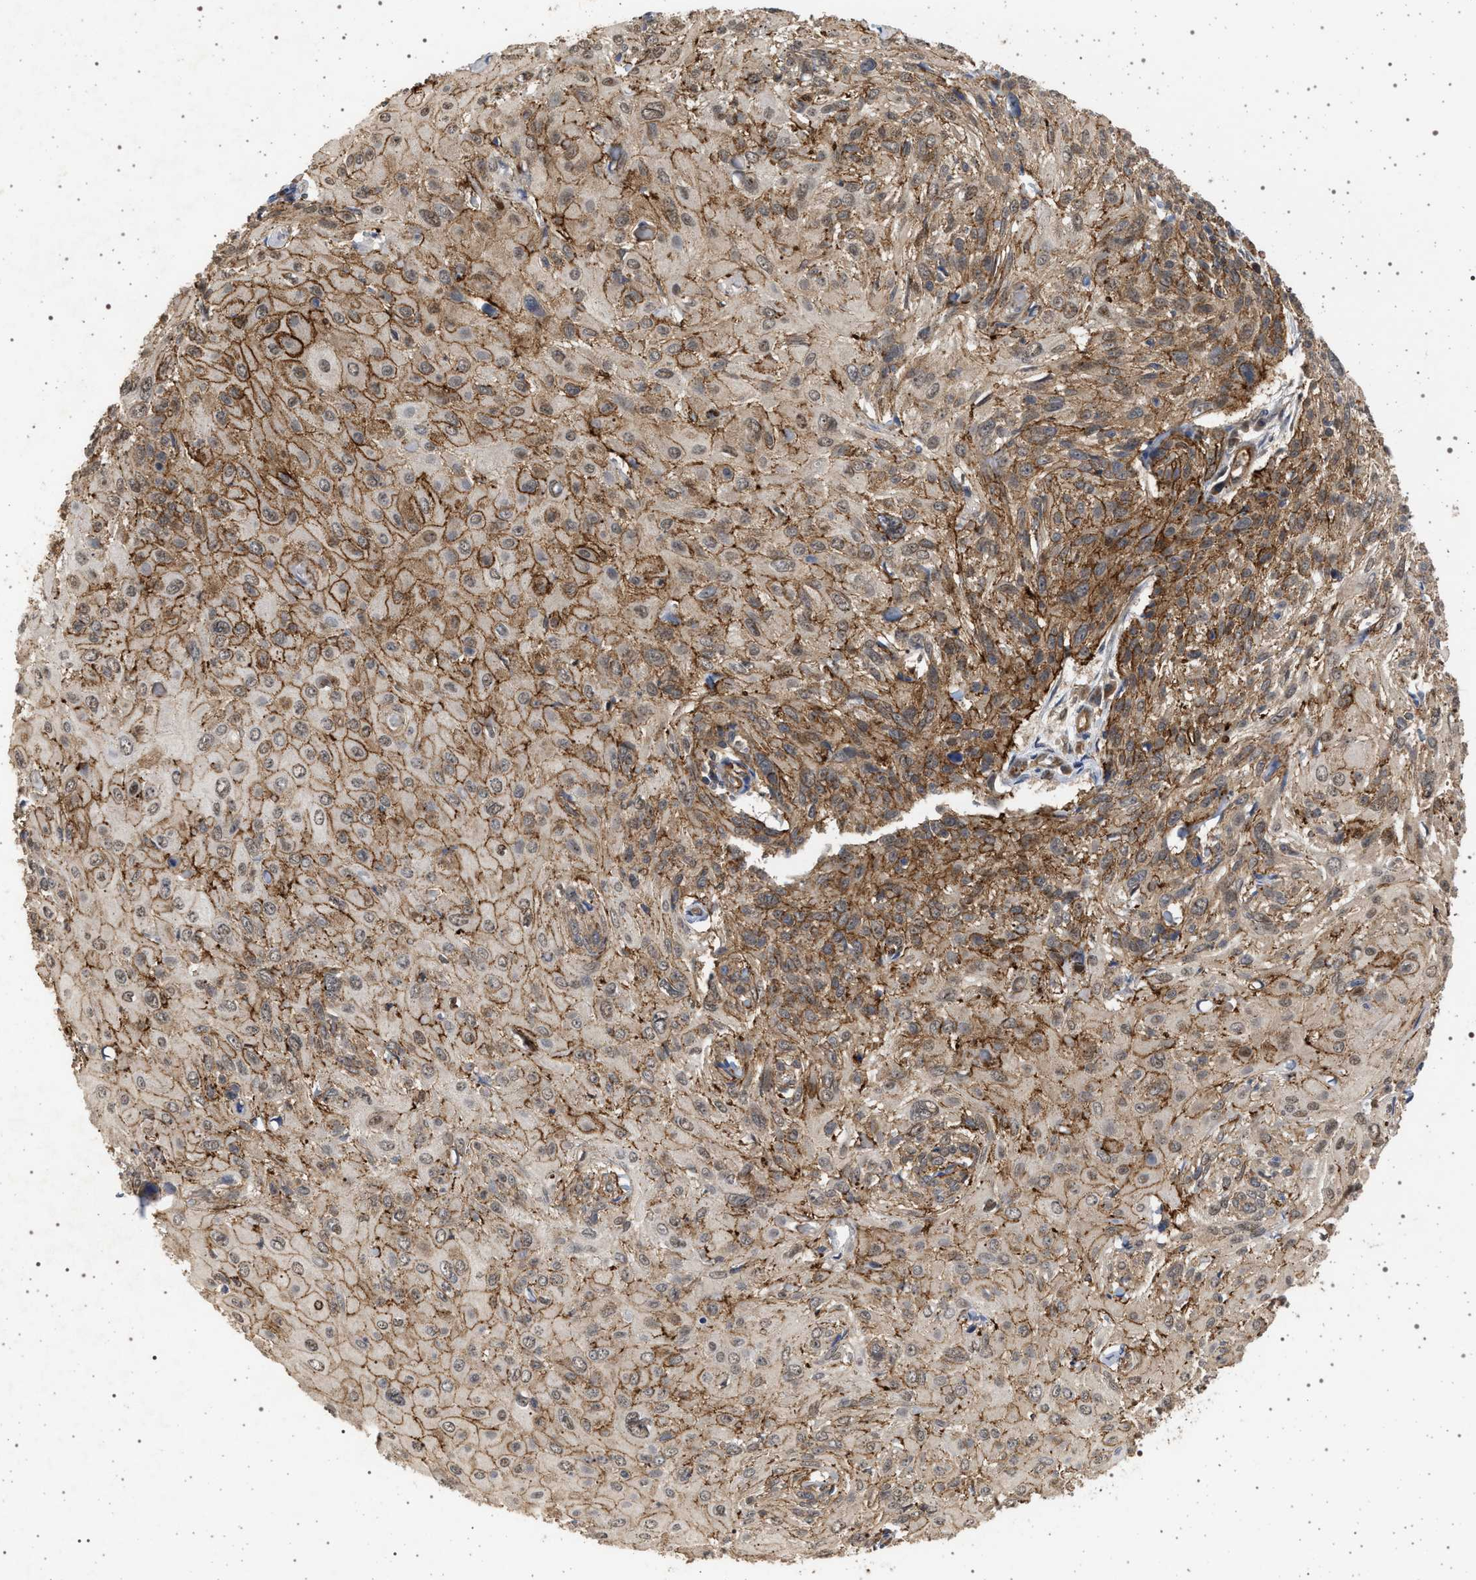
{"staining": {"intensity": "strong", "quantity": ">75%", "location": "cytoplasmic/membranous"}, "tissue": "cervical cancer", "cell_type": "Tumor cells", "image_type": "cancer", "snomed": [{"axis": "morphology", "description": "Squamous cell carcinoma, NOS"}, {"axis": "topography", "description": "Cervix"}], "caption": "The histopathology image shows immunohistochemical staining of squamous cell carcinoma (cervical). There is strong cytoplasmic/membranous expression is appreciated in about >75% of tumor cells.", "gene": "IFT20", "patient": {"sex": "female", "age": 51}}